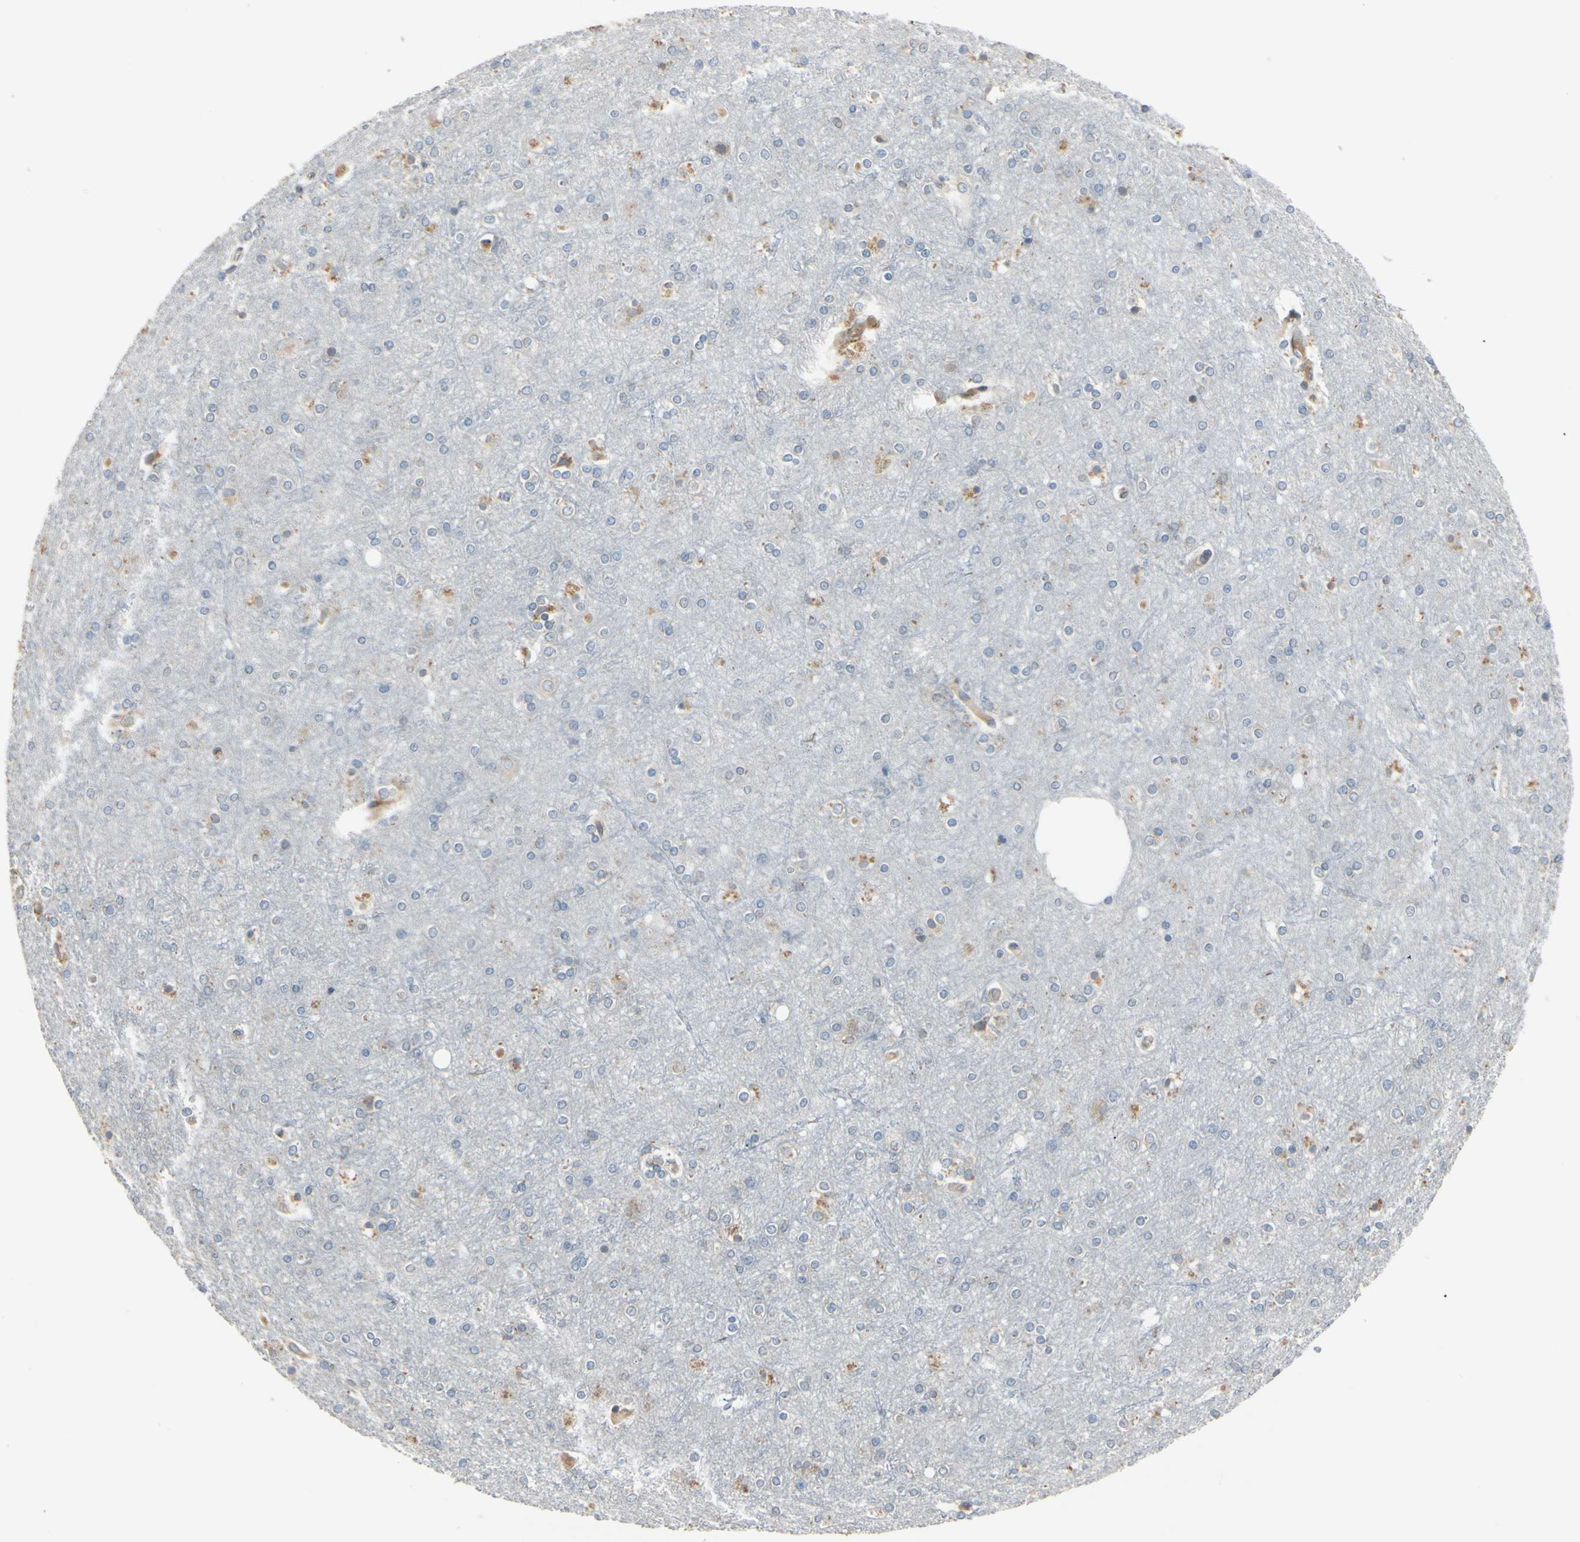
{"staining": {"intensity": "weak", "quantity": "25%-75%", "location": "cytoplasmic/membranous"}, "tissue": "cerebral cortex", "cell_type": "Endothelial cells", "image_type": "normal", "snomed": [{"axis": "morphology", "description": "Normal tissue, NOS"}, {"axis": "topography", "description": "Cerebral cortex"}], "caption": "A brown stain shows weak cytoplasmic/membranous staining of a protein in endothelial cells of unremarkable human cerebral cortex.", "gene": "RPN2", "patient": {"sex": "female", "age": 54}}